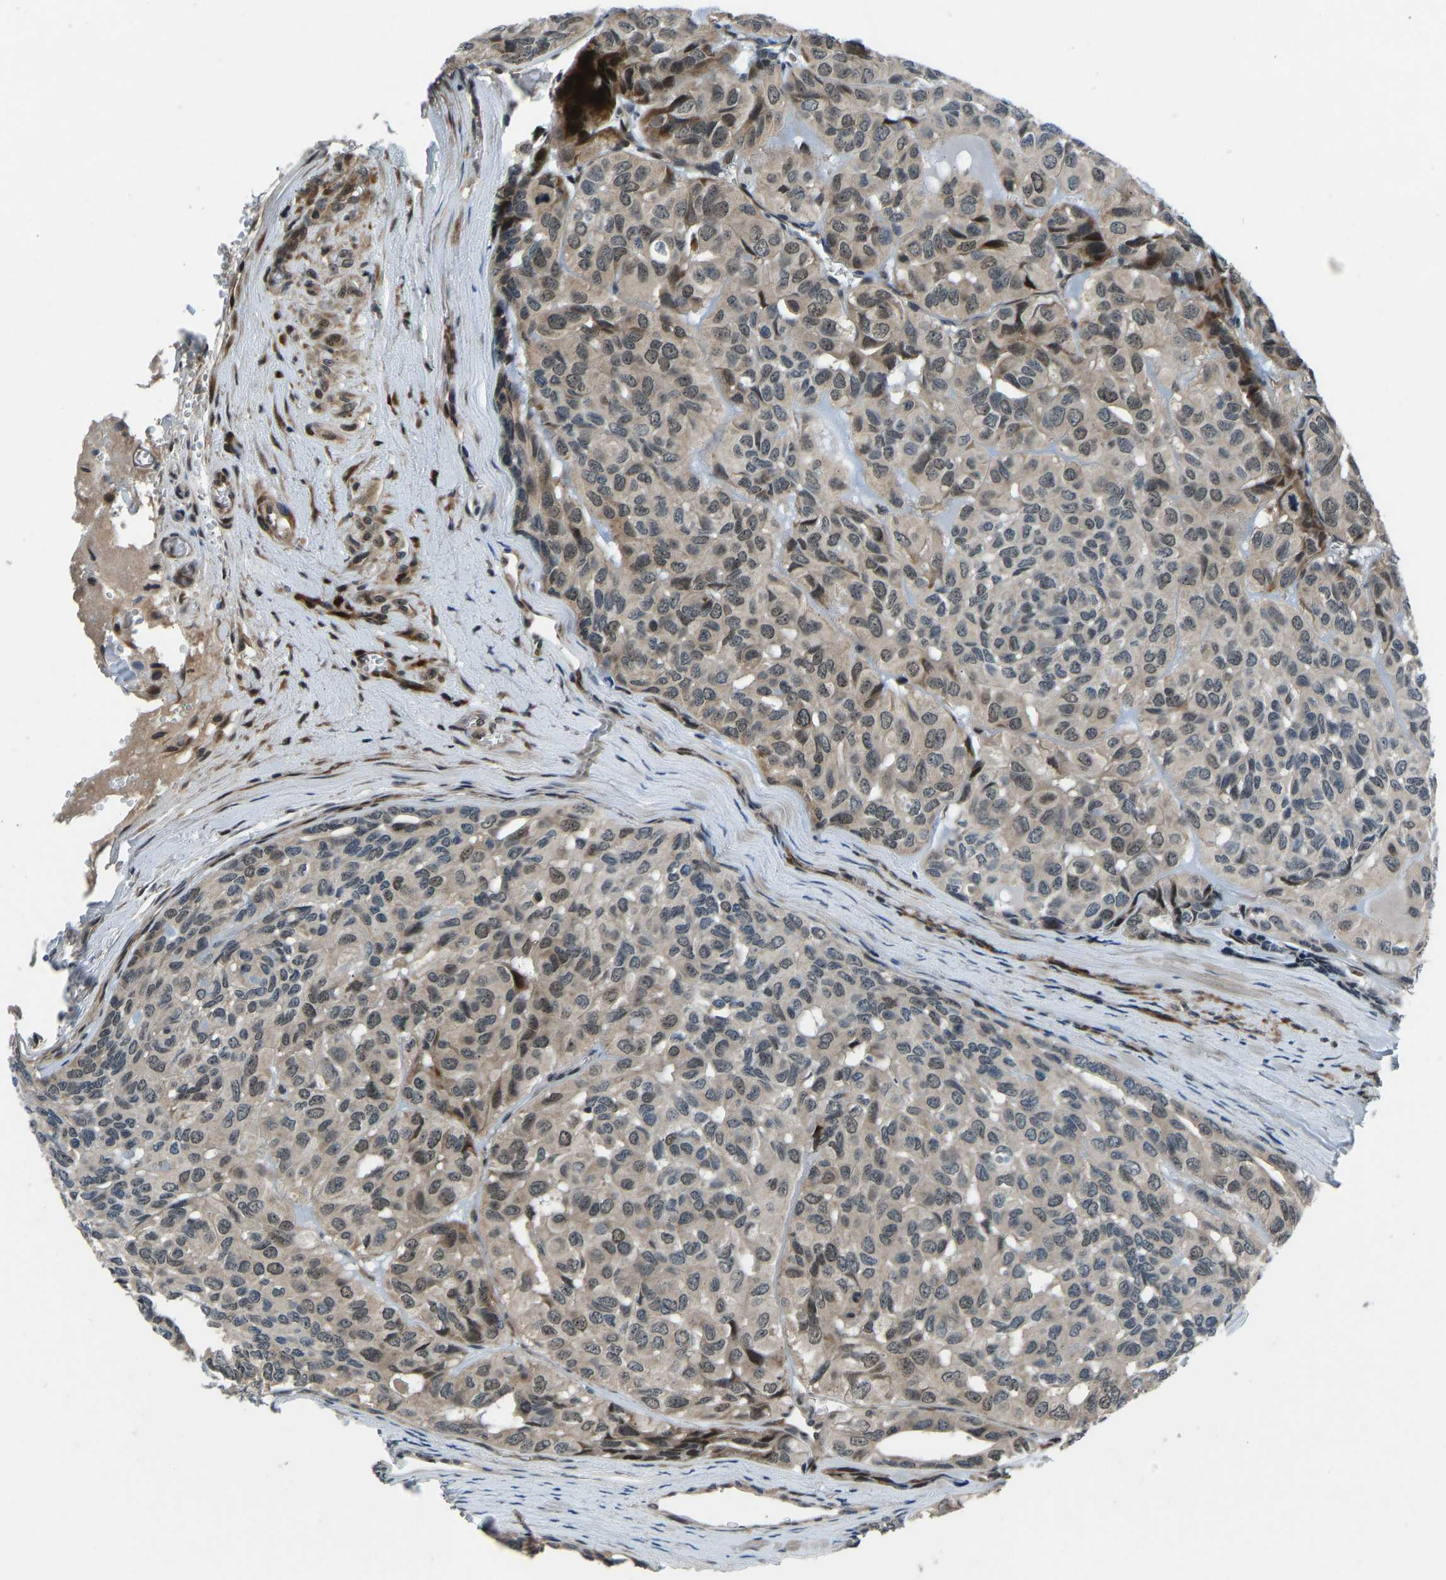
{"staining": {"intensity": "moderate", "quantity": "25%-75%", "location": "cytoplasmic/membranous,nuclear"}, "tissue": "head and neck cancer", "cell_type": "Tumor cells", "image_type": "cancer", "snomed": [{"axis": "morphology", "description": "Adenocarcinoma, NOS"}, {"axis": "topography", "description": "Salivary gland, NOS"}, {"axis": "topography", "description": "Head-Neck"}], "caption": "An IHC photomicrograph of neoplastic tissue is shown. Protein staining in brown shows moderate cytoplasmic/membranous and nuclear positivity in head and neck adenocarcinoma within tumor cells. (Stains: DAB in brown, nuclei in blue, Microscopy: brightfield microscopy at high magnification).", "gene": "RLIM", "patient": {"sex": "female", "age": 76}}